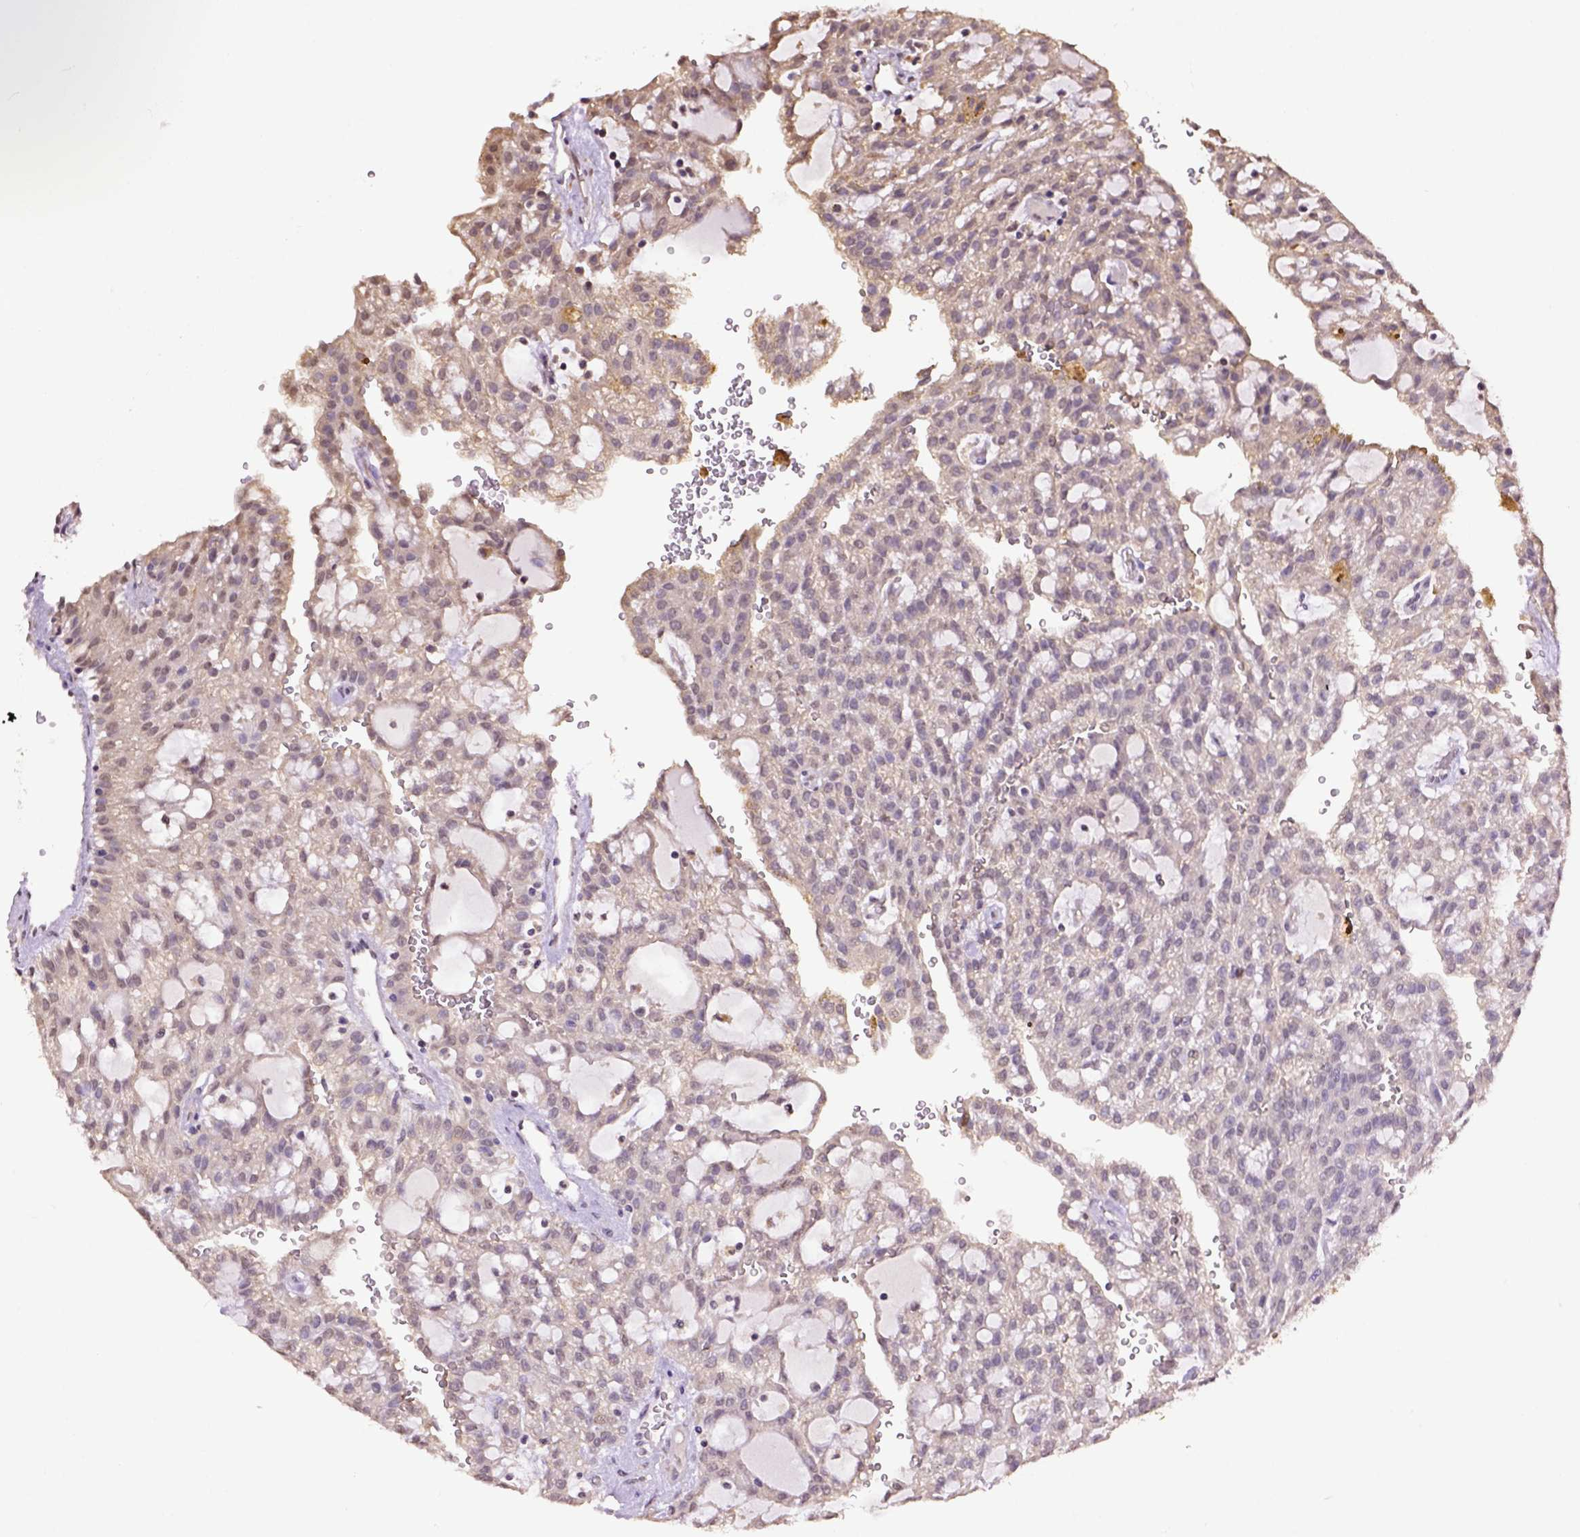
{"staining": {"intensity": "weak", "quantity": "25%-75%", "location": "cytoplasmic/membranous"}, "tissue": "renal cancer", "cell_type": "Tumor cells", "image_type": "cancer", "snomed": [{"axis": "morphology", "description": "Adenocarcinoma, NOS"}, {"axis": "topography", "description": "Kidney"}], "caption": "Renal adenocarcinoma stained for a protein demonstrates weak cytoplasmic/membranous positivity in tumor cells.", "gene": "WDR17", "patient": {"sex": "male", "age": 63}}